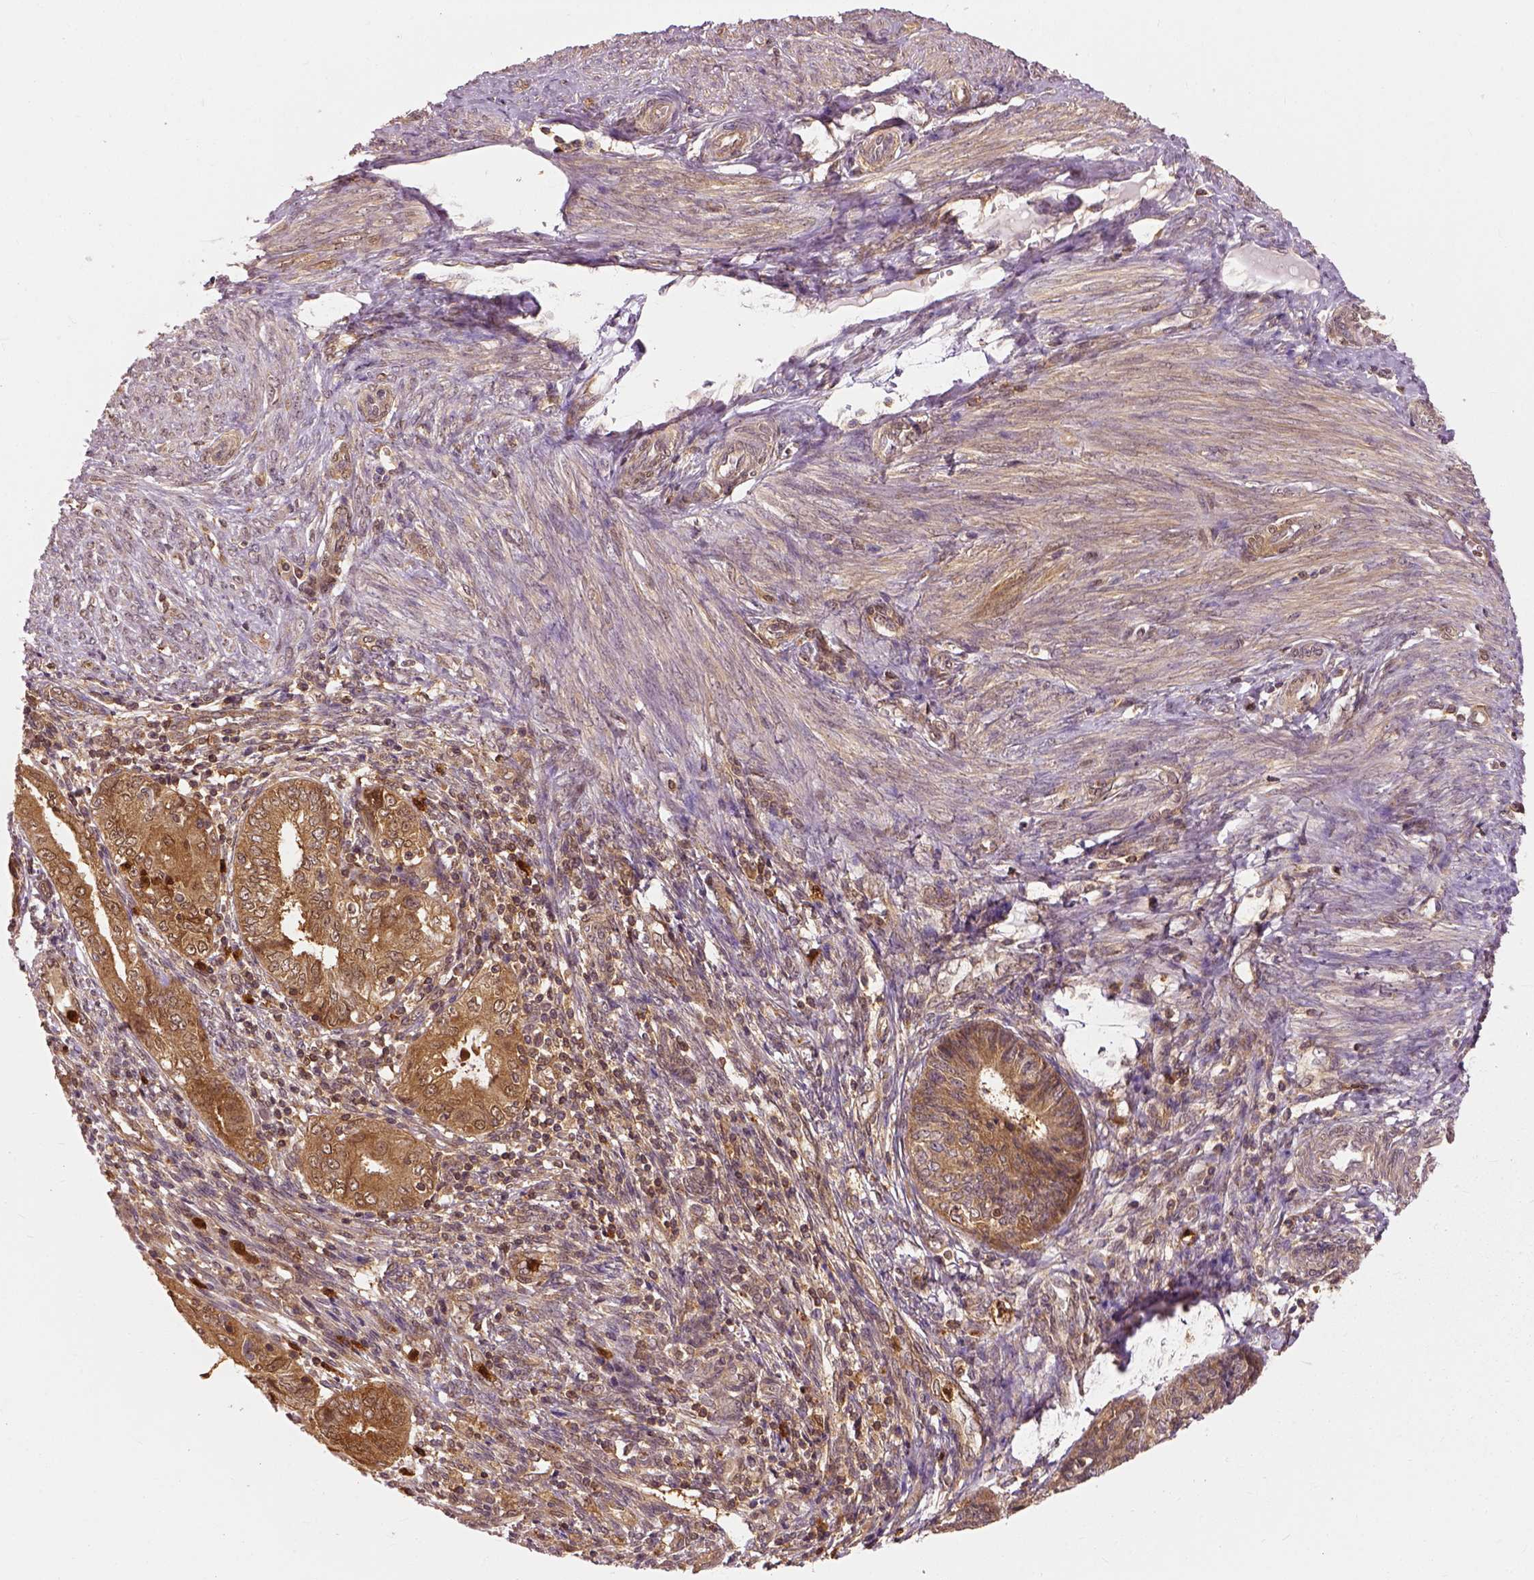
{"staining": {"intensity": "moderate", "quantity": ">75%", "location": "cytoplasmic/membranous"}, "tissue": "endometrial cancer", "cell_type": "Tumor cells", "image_type": "cancer", "snomed": [{"axis": "morphology", "description": "Adenocarcinoma, NOS"}, {"axis": "topography", "description": "Endometrium"}], "caption": "Immunohistochemical staining of endometrial adenocarcinoma reveals moderate cytoplasmic/membranous protein positivity in about >75% of tumor cells.", "gene": "GPI", "patient": {"sex": "female", "age": 68}}